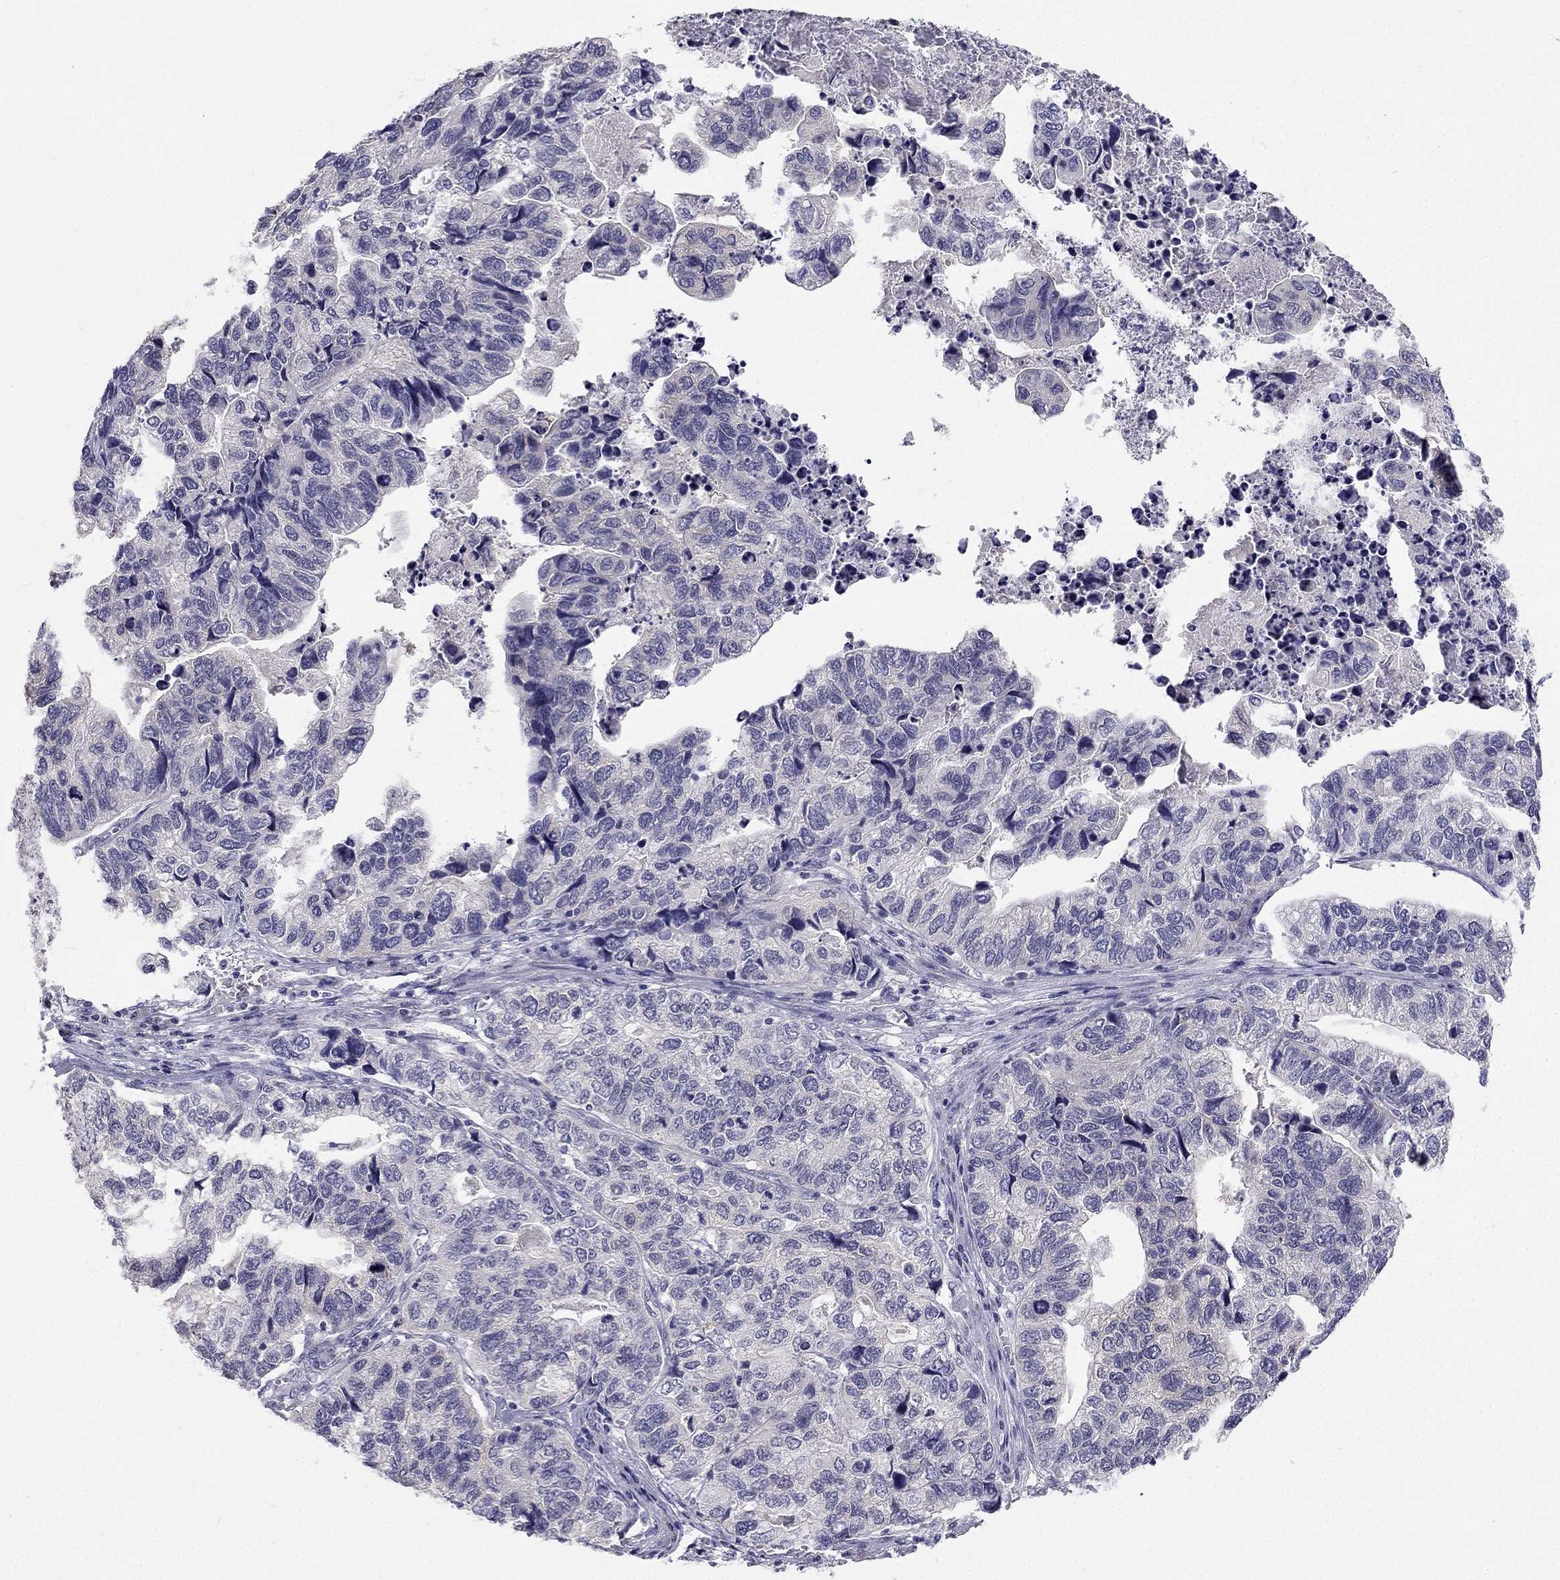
{"staining": {"intensity": "negative", "quantity": "none", "location": "none"}, "tissue": "stomach cancer", "cell_type": "Tumor cells", "image_type": "cancer", "snomed": [{"axis": "morphology", "description": "Adenocarcinoma, NOS"}, {"axis": "topography", "description": "Stomach, upper"}], "caption": "This is an immunohistochemistry photomicrograph of adenocarcinoma (stomach). There is no staining in tumor cells.", "gene": "C16orf89", "patient": {"sex": "female", "age": 67}}